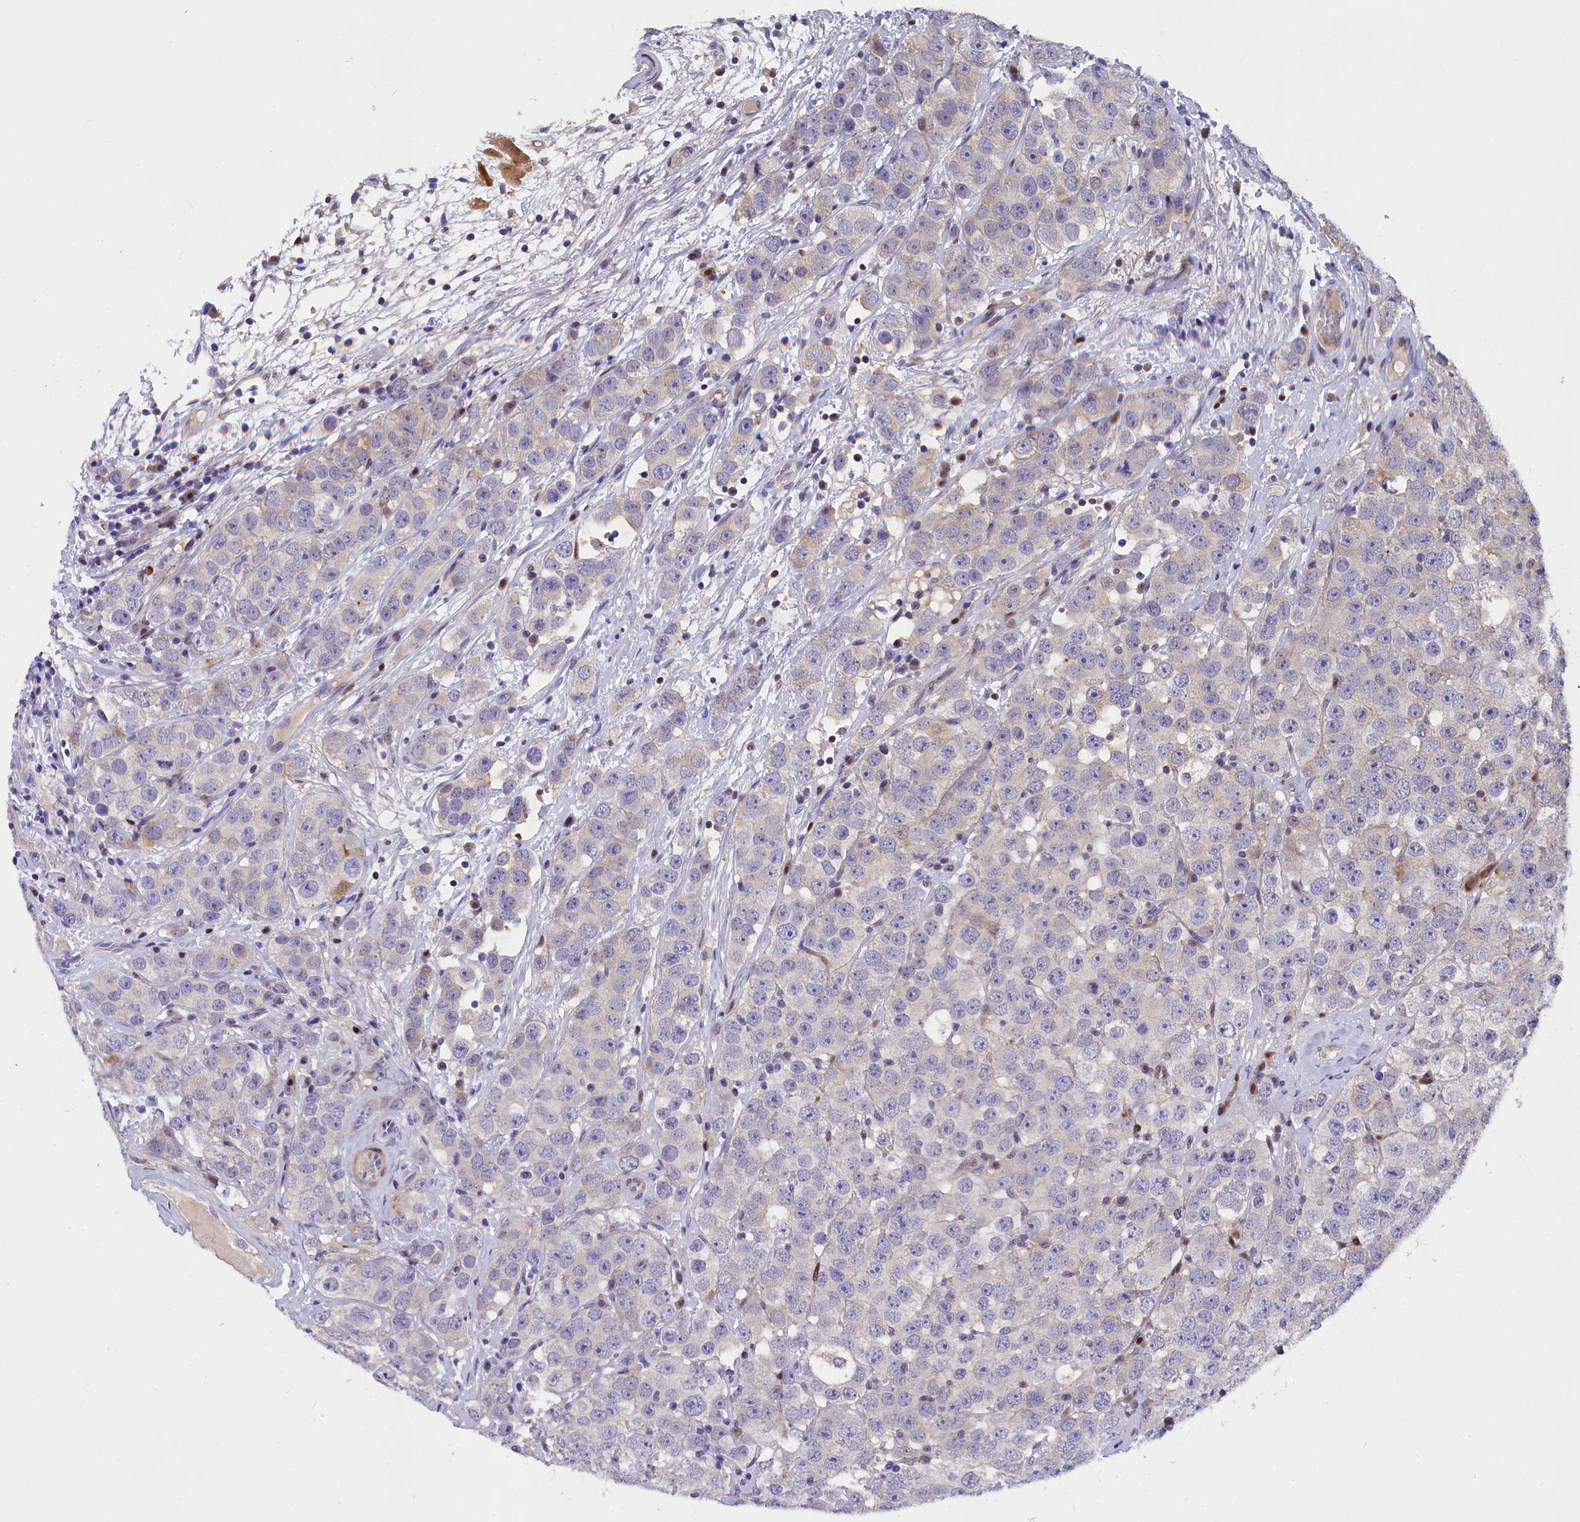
{"staining": {"intensity": "negative", "quantity": "none", "location": "none"}, "tissue": "testis cancer", "cell_type": "Tumor cells", "image_type": "cancer", "snomed": [{"axis": "morphology", "description": "Seminoma, NOS"}, {"axis": "topography", "description": "Testis"}], "caption": "There is no significant positivity in tumor cells of seminoma (testis). (DAB (3,3'-diaminobenzidine) IHC visualized using brightfield microscopy, high magnification).", "gene": "NKPD1", "patient": {"sex": "male", "age": 28}}